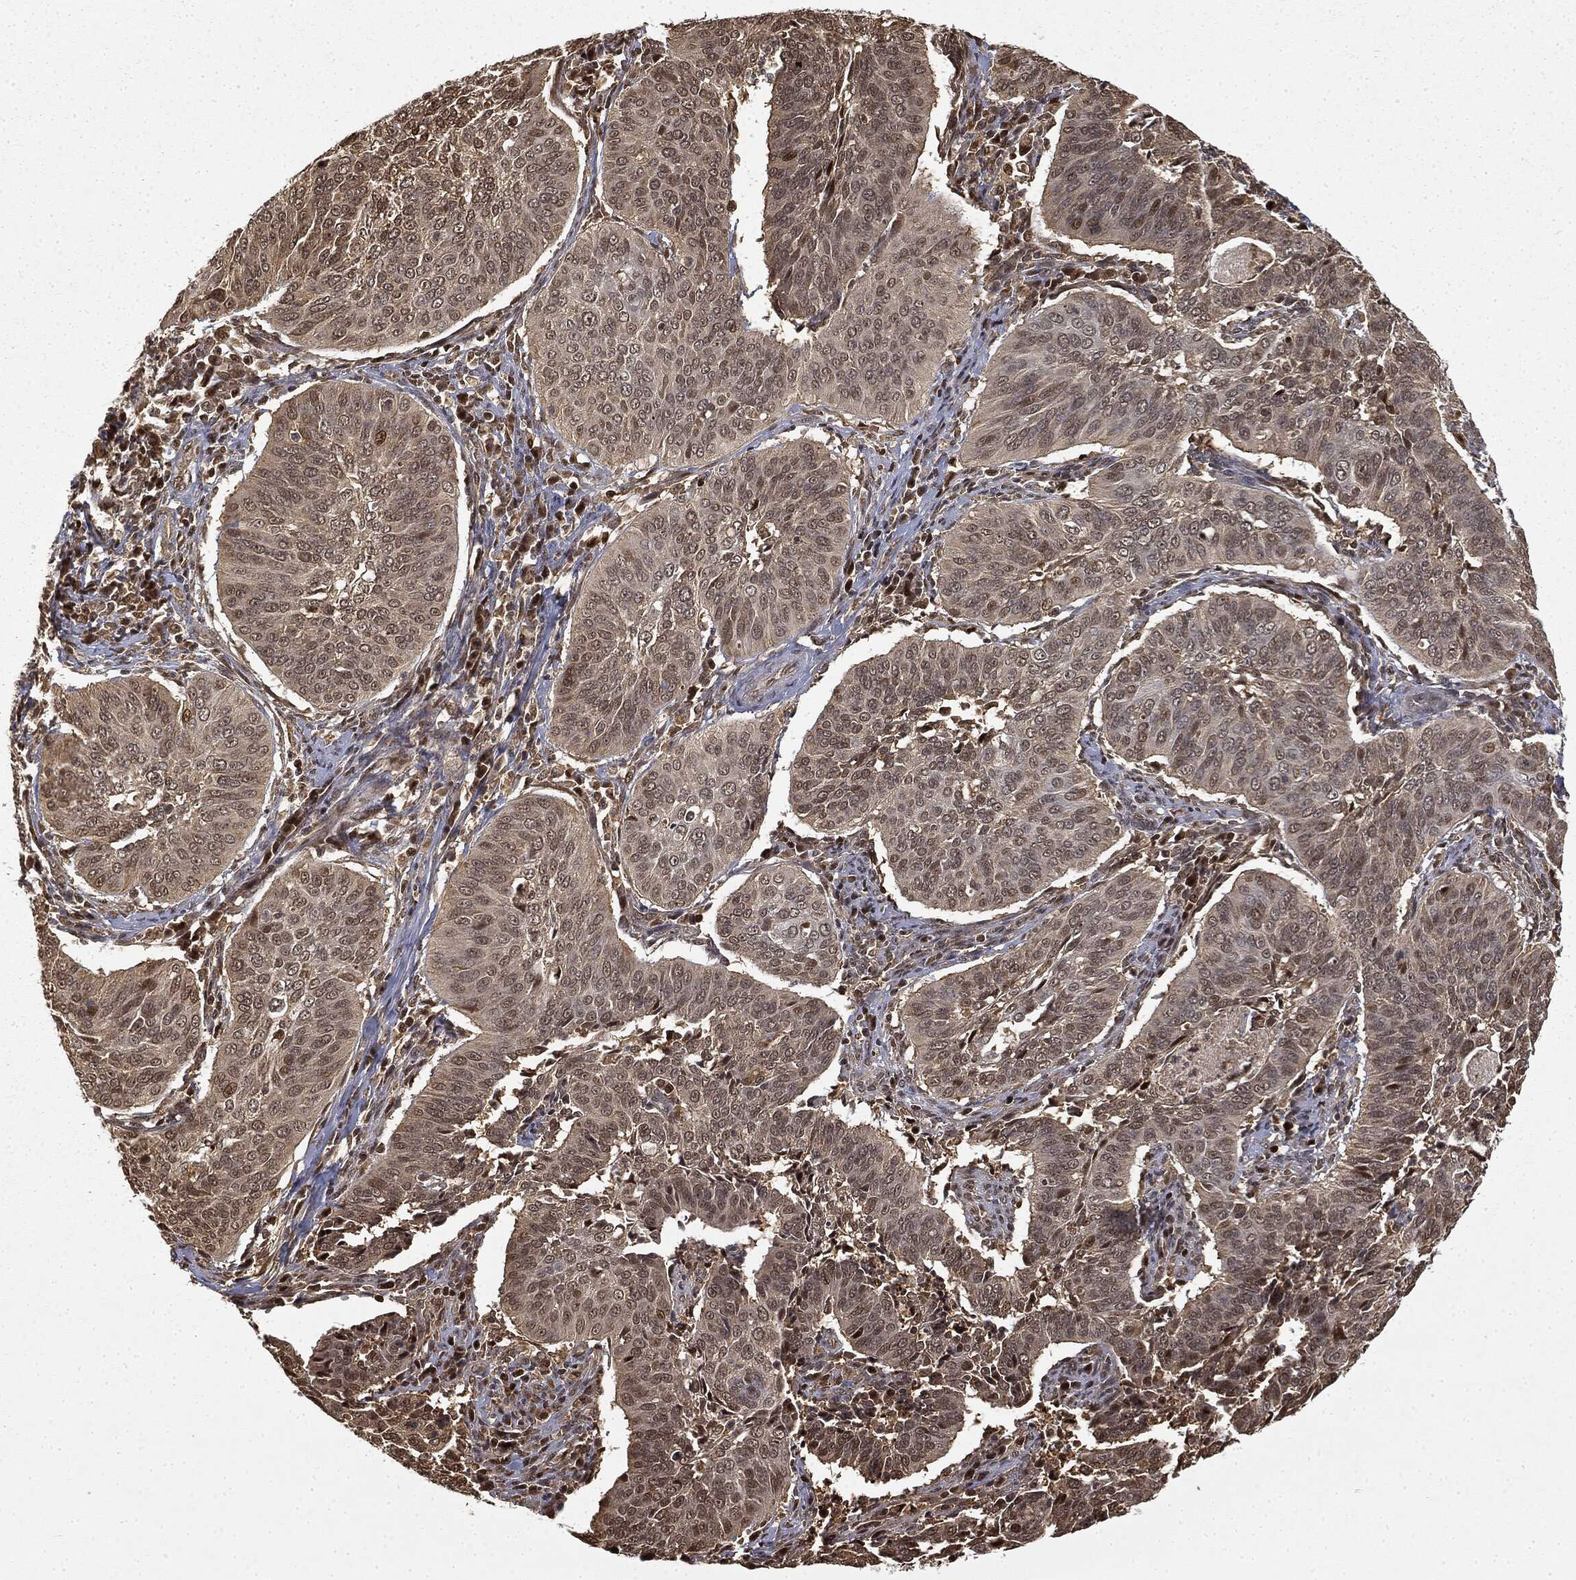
{"staining": {"intensity": "moderate", "quantity": "<25%", "location": "nuclear"}, "tissue": "cervical cancer", "cell_type": "Tumor cells", "image_type": "cancer", "snomed": [{"axis": "morphology", "description": "Normal tissue, NOS"}, {"axis": "morphology", "description": "Squamous cell carcinoma, NOS"}, {"axis": "topography", "description": "Cervix"}], "caption": "IHC micrograph of neoplastic tissue: human cervical squamous cell carcinoma stained using immunohistochemistry shows low levels of moderate protein expression localized specifically in the nuclear of tumor cells, appearing as a nuclear brown color.", "gene": "ZNHIT6", "patient": {"sex": "female", "age": 39}}